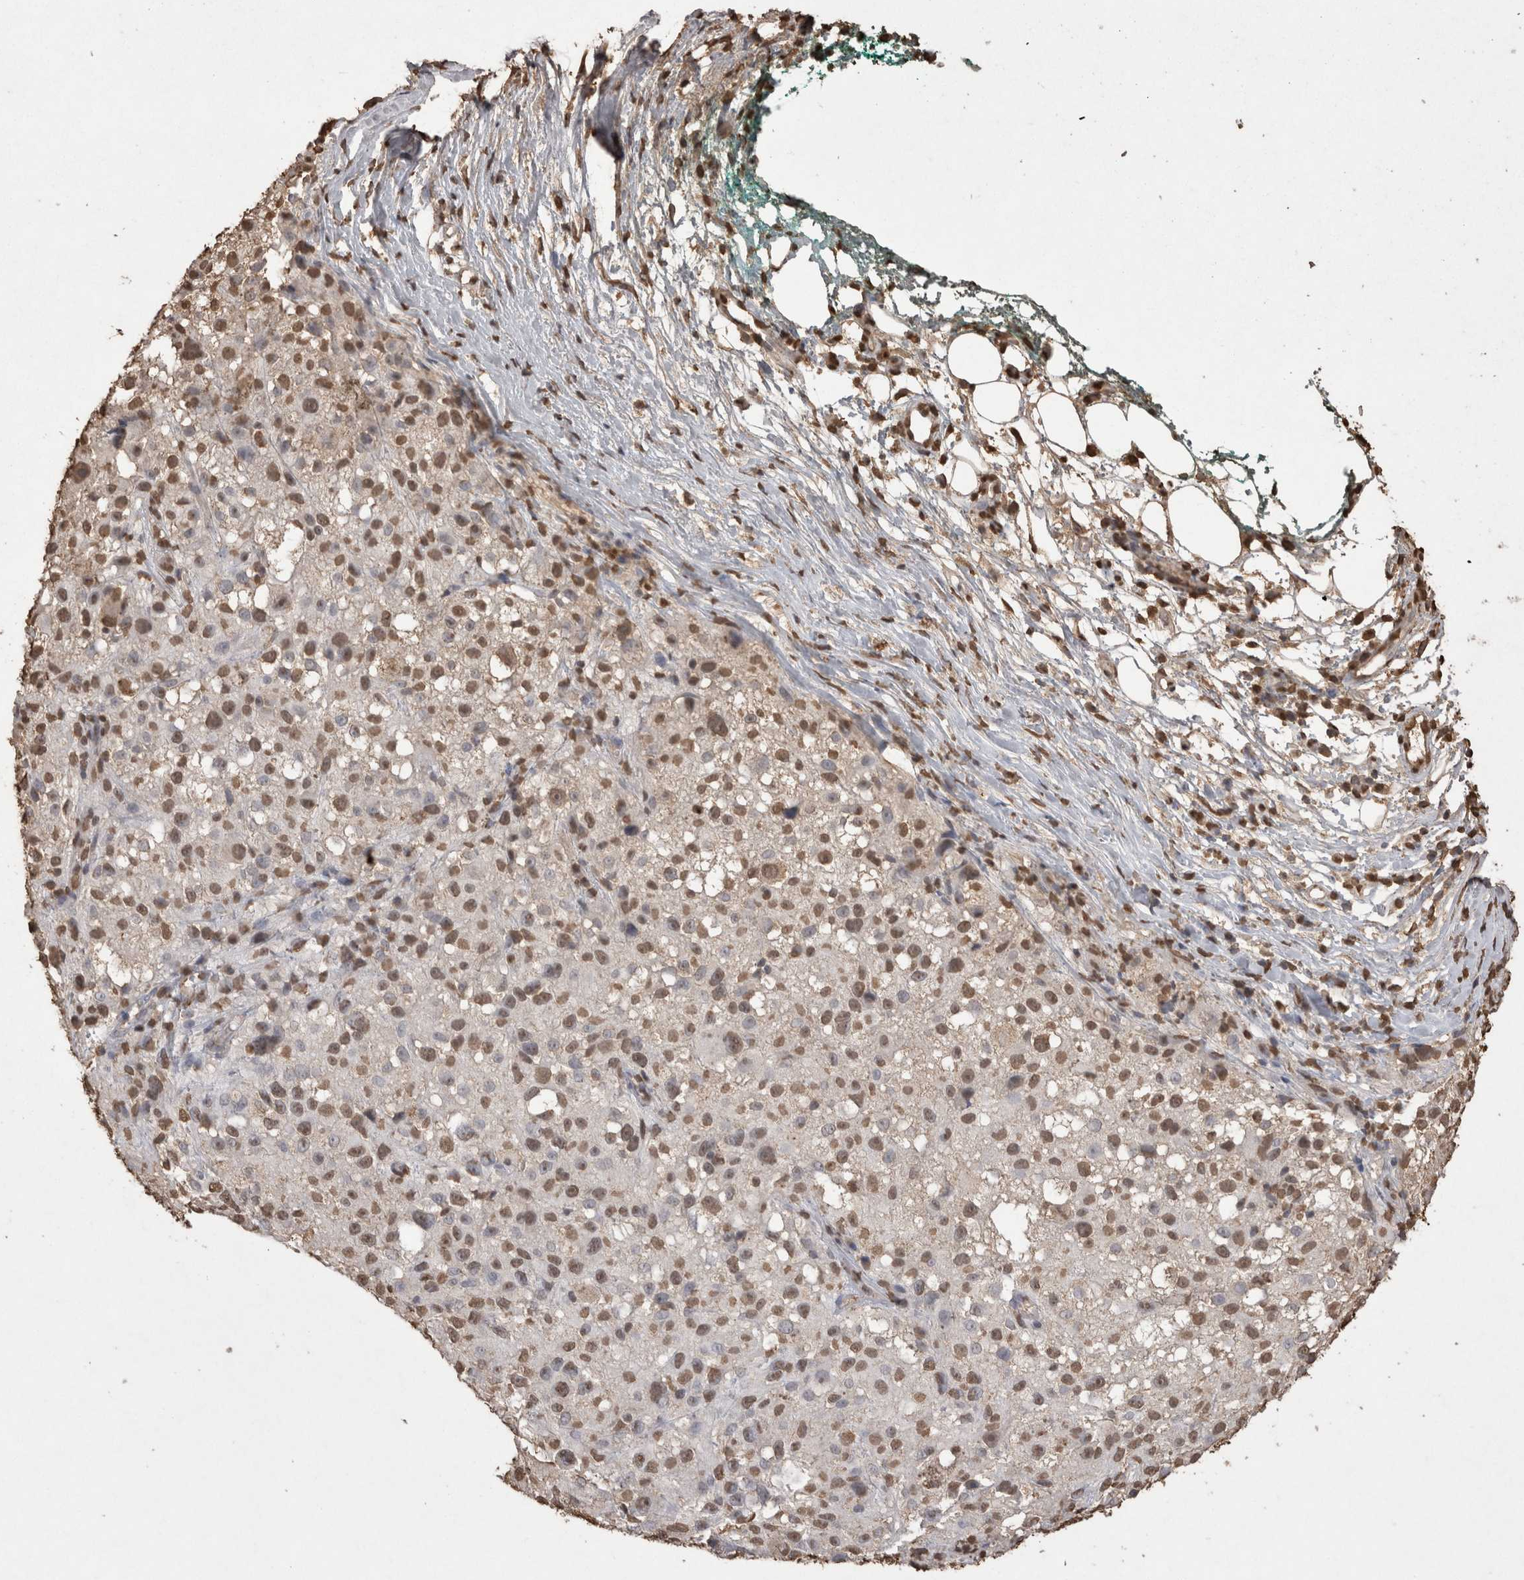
{"staining": {"intensity": "moderate", "quantity": ">75%", "location": "nuclear"}, "tissue": "melanoma", "cell_type": "Tumor cells", "image_type": "cancer", "snomed": [{"axis": "morphology", "description": "Necrosis, NOS"}, {"axis": "morphology", "description": "Malignant melanoma, NOS"}, {"axis": "topography", "description": "Skin"}], "caption": "This photomicrograph demonstrates immunohistochemistry (IHC) staining of melanoma, with medium moderate nuclear expression in approximately >75% of tumor cells.", "gene": "POU5F1", "patient": {"sex": "female", "age": 87}}